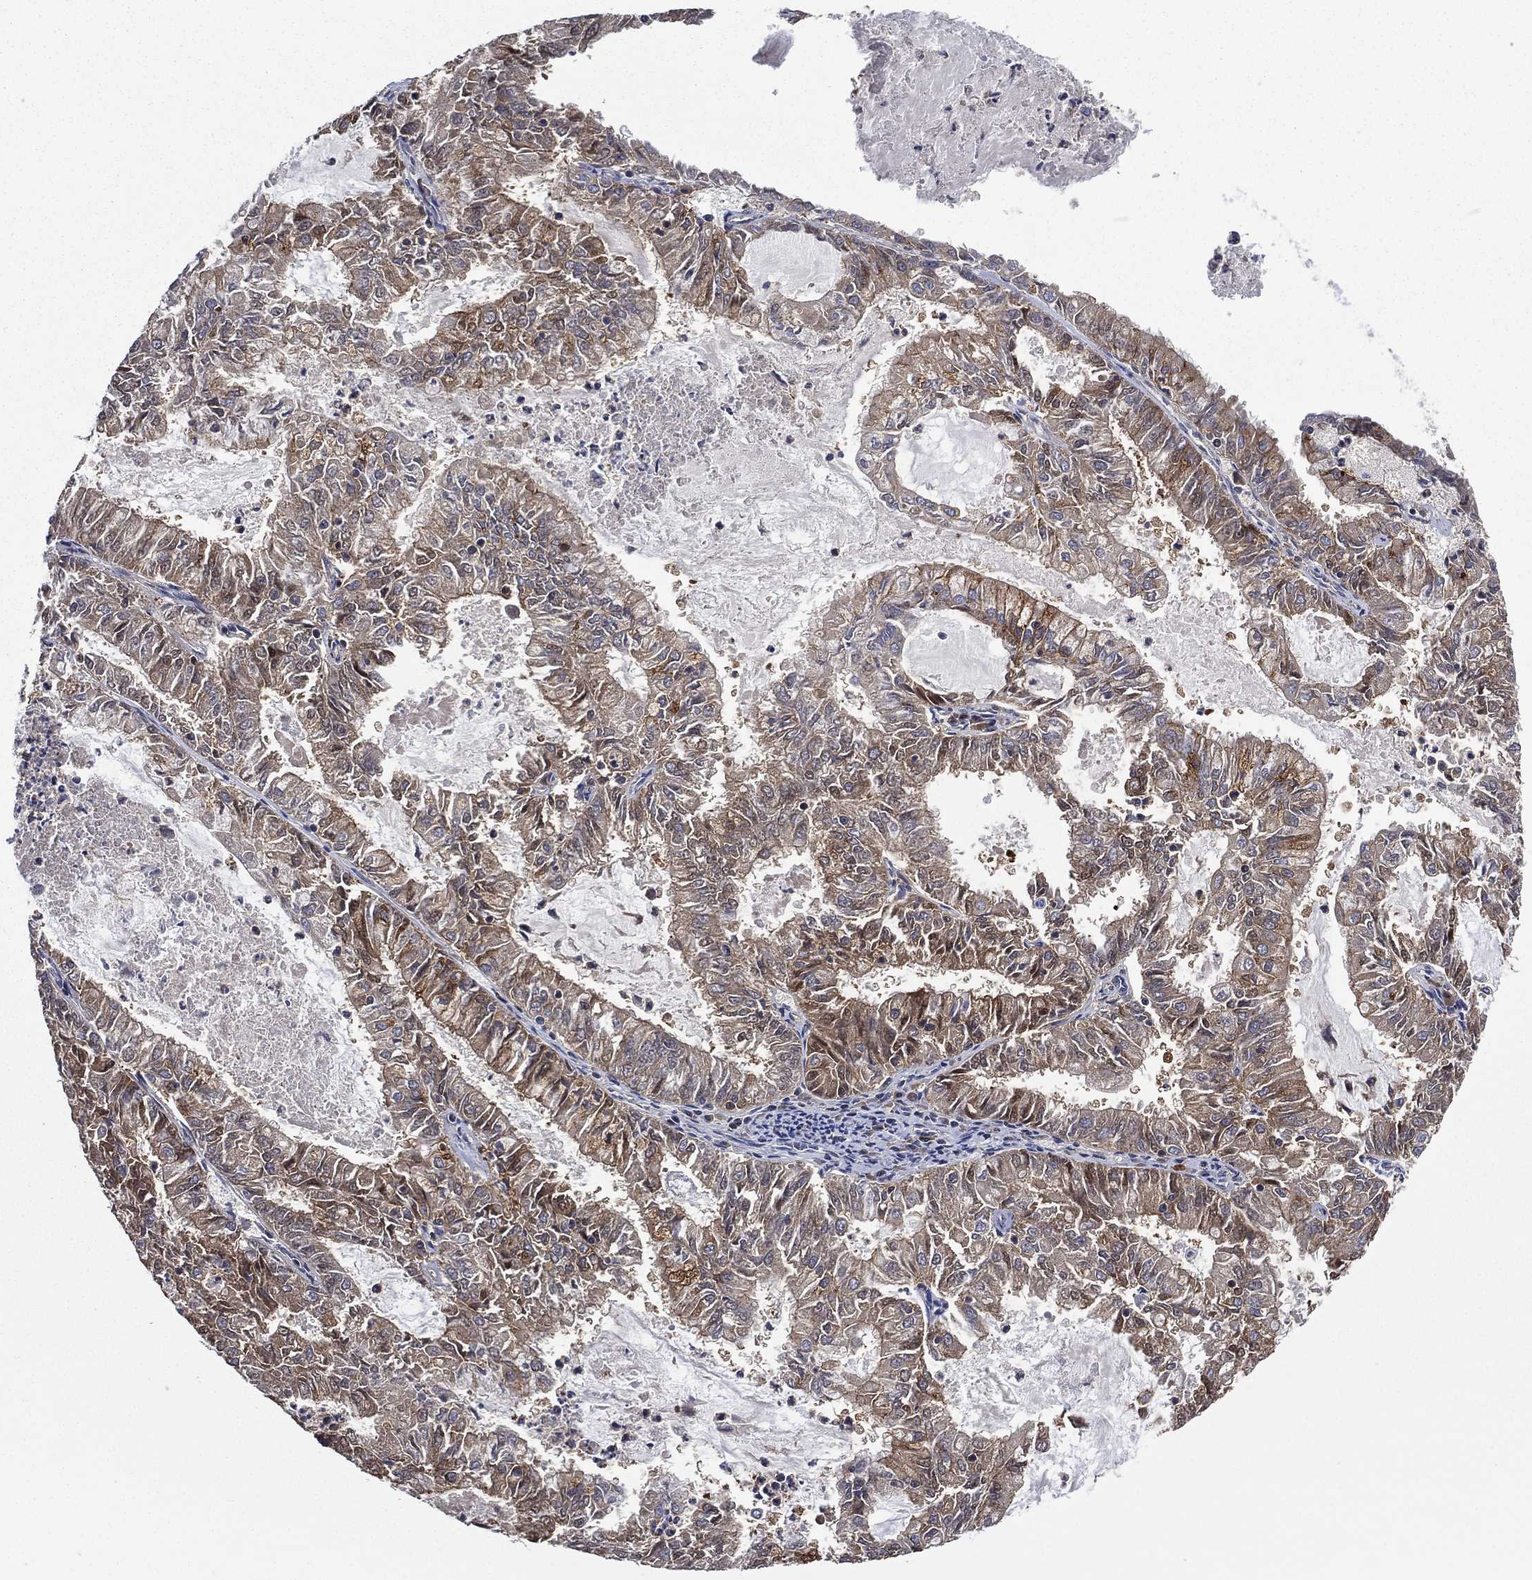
{"staining": {"intensity": "strong", "quantity": "25%-75%", "location": "cytoplasmic/membranous"}, "tissue": "endometrial cancer", "cell_type": "Tumor cells", "image_type": "cancer", "snomed": [{"axis": "morphology", "description": "Adenocarcinoma, NOS"}, {"axis": "topography", "description": "Endometrium"}], "caption": "A histopathology image showing strong cytoplasmic/membranous positivity in approximately 25%-75% of tumor cells in endometrial cancer (adenocarcinoma), as visualized by brown immunohistochemical staining.", "gene": "SMPD3", "patient": {"sex": "female", "age": 57}}